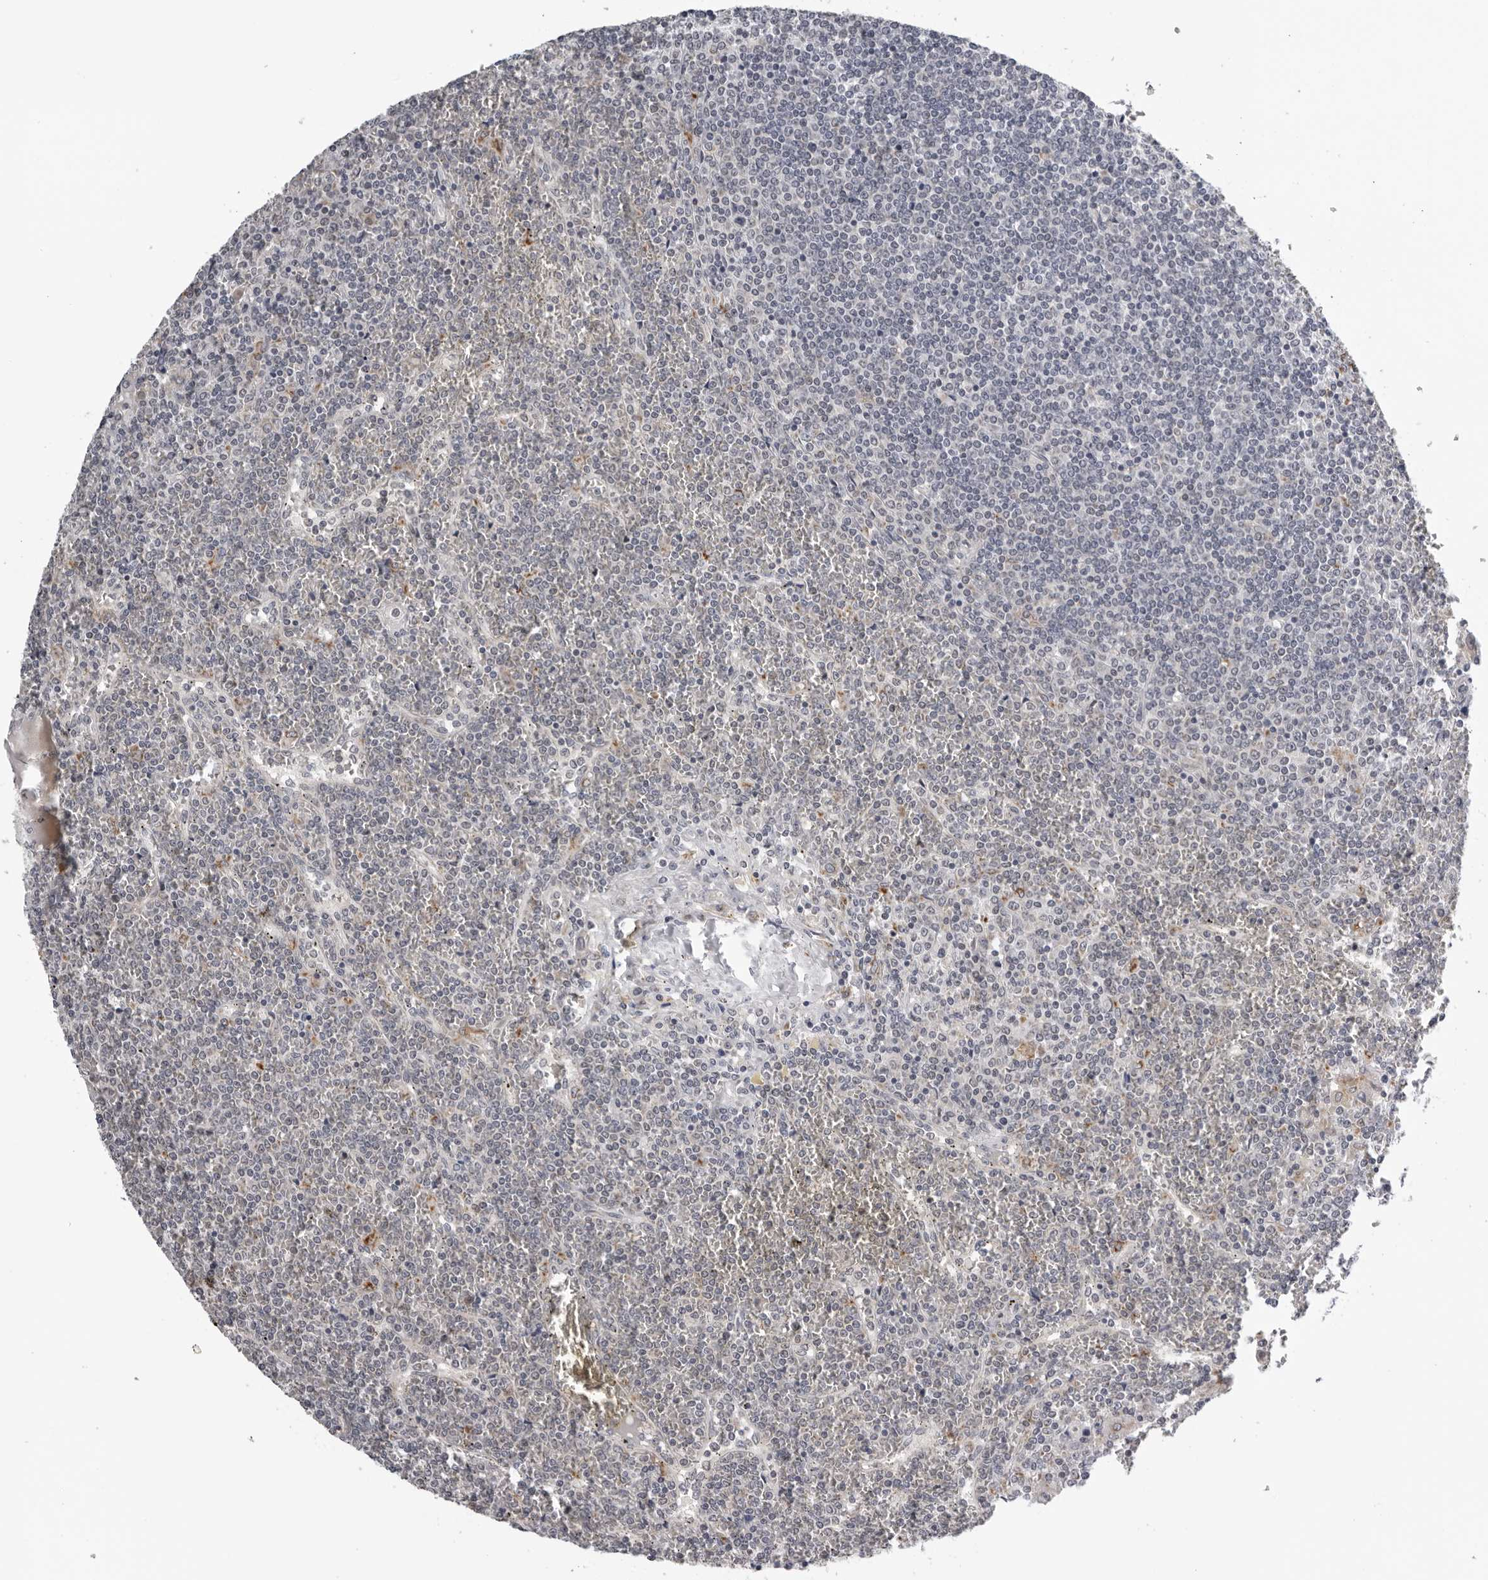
{"staining": {"intensity": "negative", "quantity": "none", "location": "none"}, "tissue": "lymphoma", "cell_type": "Tumor cells", "image_type": "cancer", "snomed": [{"axis": "morphology", "description": "Malignant lymphoma, non-Hodgkin's type, Low grade"}, {"axis": "topography", "description": "Spleen"}], "caption": "This is an immunohistochemistry (IHC) photomicrograph of human low-grade malignant lymphoma, non-Hodgkin's type. There is no staining in tumor cells.", "gene": "CPT2", "patient": {"sex": "female", "age": 19}}